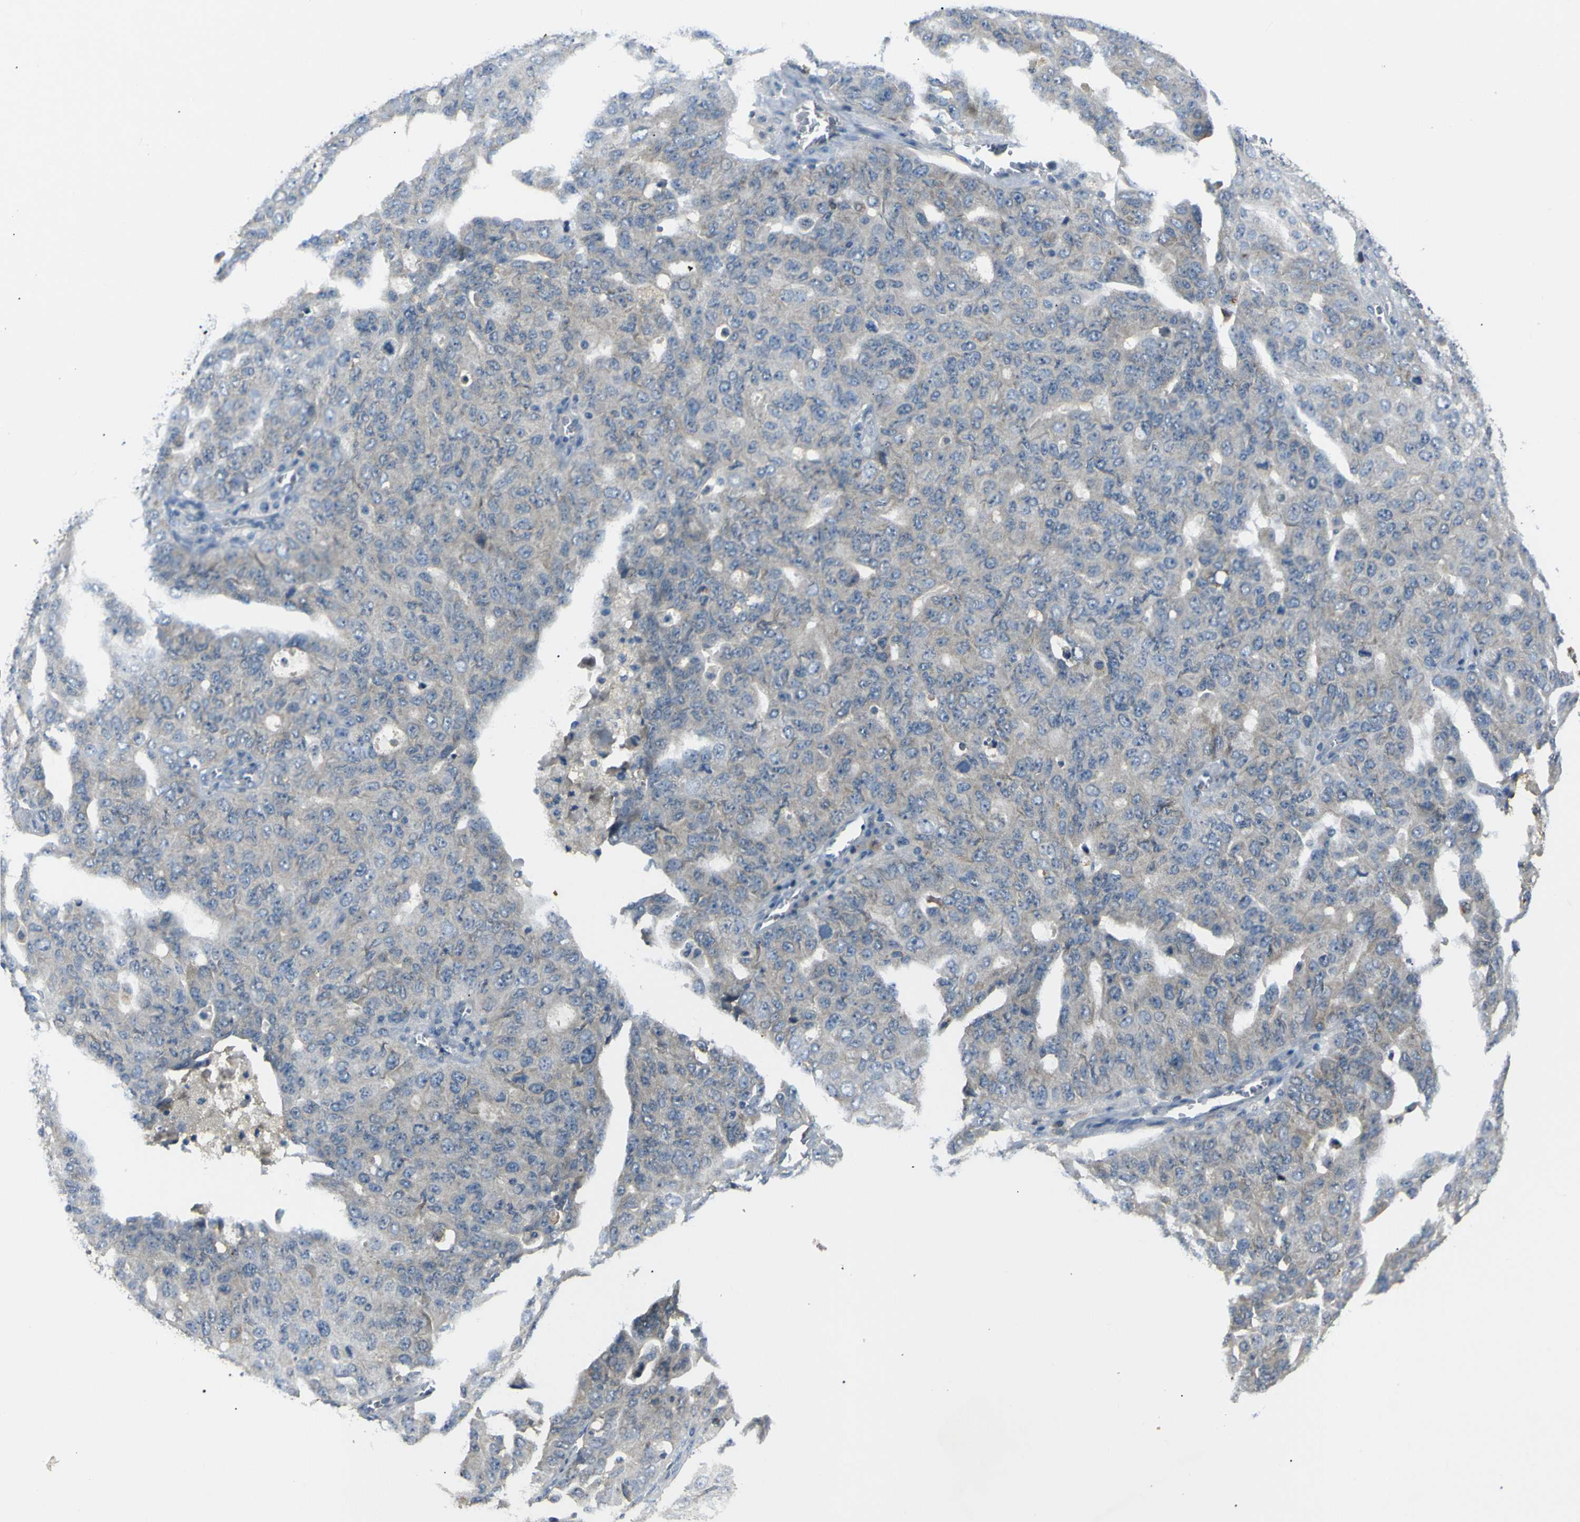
{"staining": {"intensity": "negative", "quantity": "none", "location": "none"}, "tissue": "ovarian cancer", "cell_type": "Tumor cells", "image_type": "cancer", "snomed": [{"axis": "morphology", "description": "Carcinoma, endometroid"}, {"axis": "topography", "description": "Ovary"}], "caption": "Ovarian endometroid carcinoma stained for a protein using IHC displays no expression tumor cells.", "gene": "C6orf89", "patient": {"sex": "female", "age": 62}}